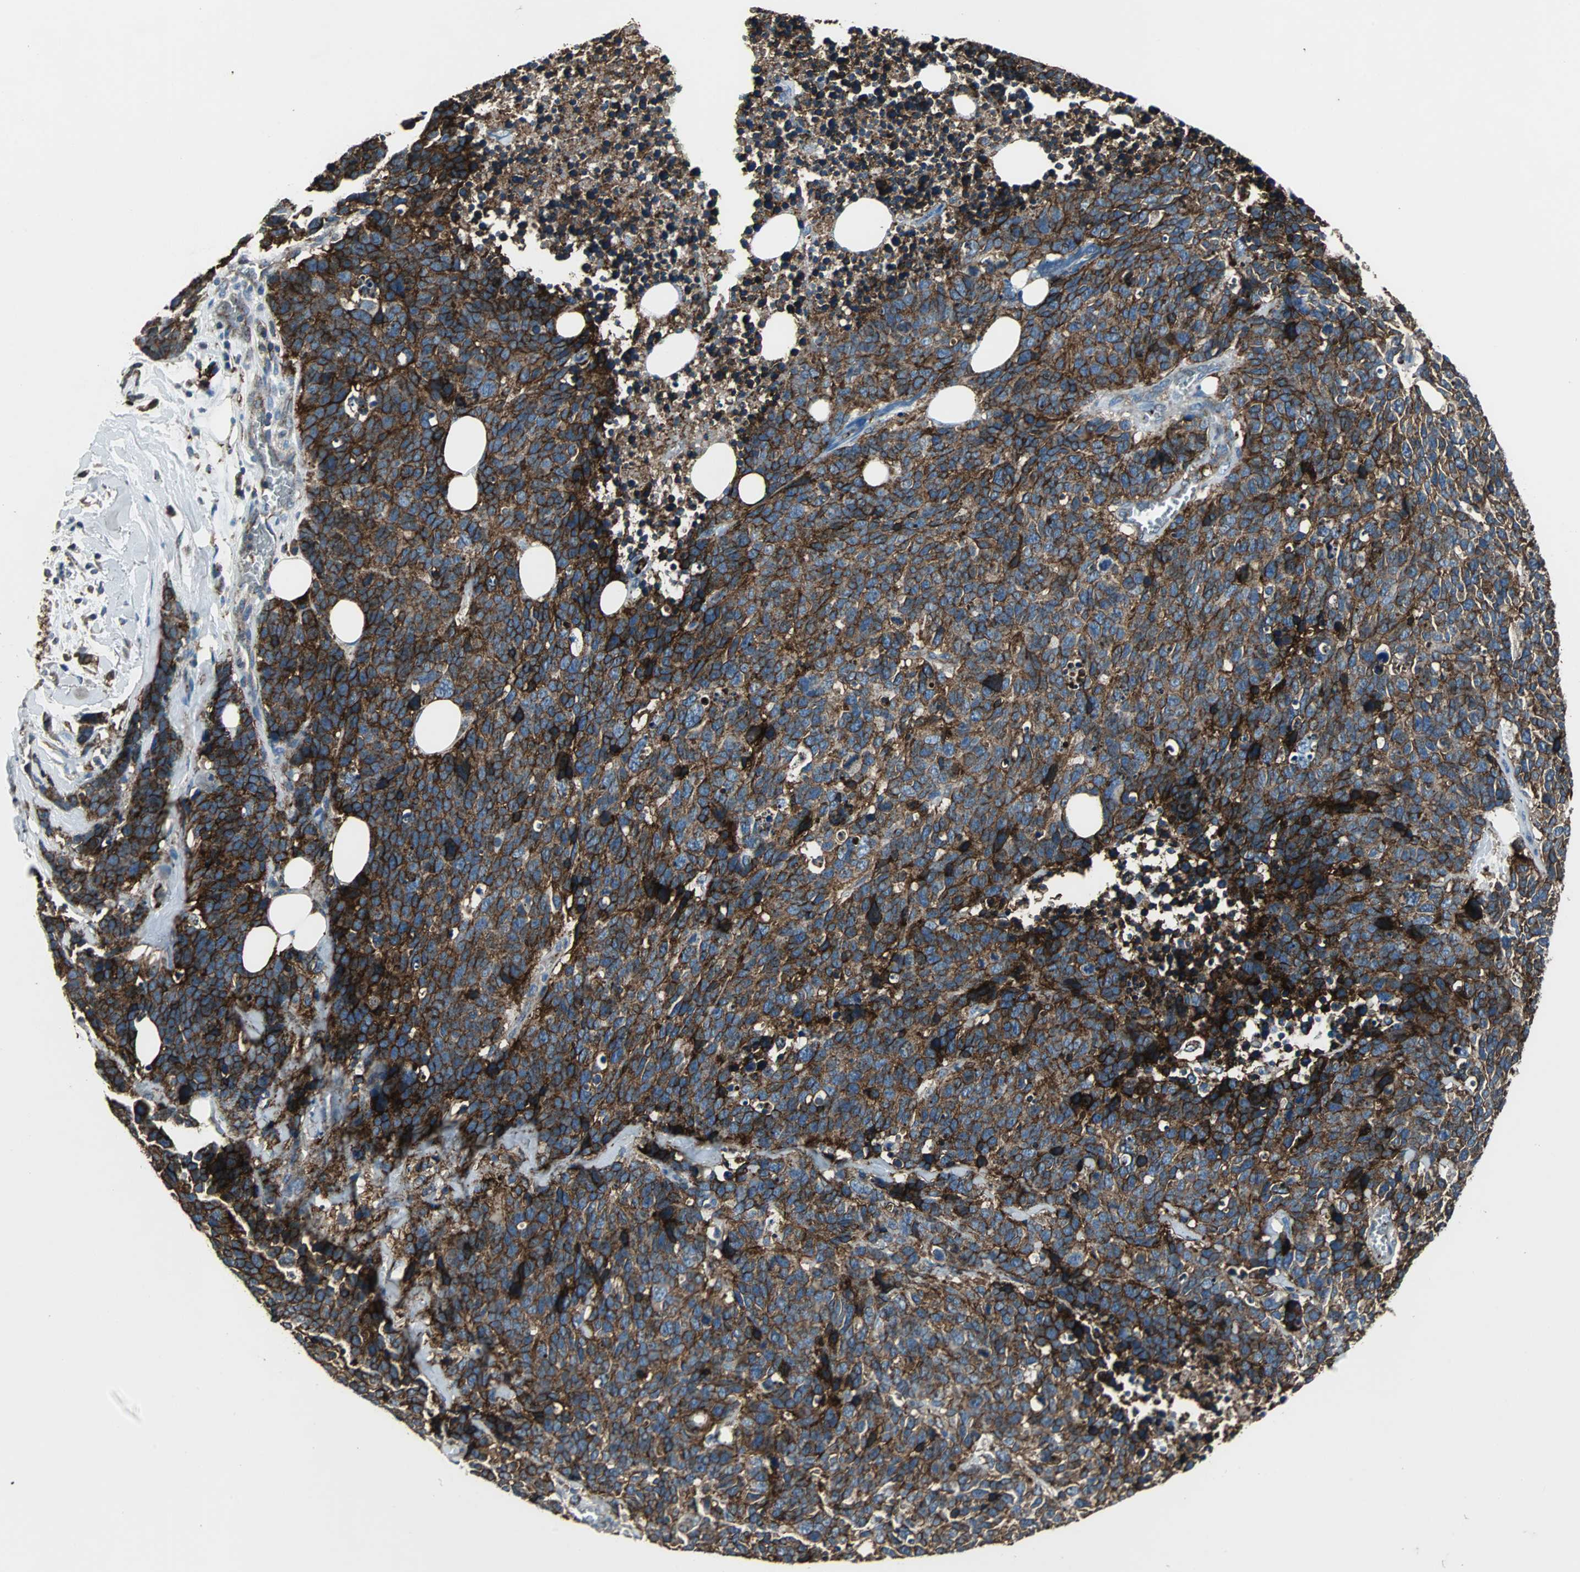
{"staining": {"intensity": "strong", "quantity": ">75%", "location": "cytoplasmic/membranous"}, "tissue": "lung cancer", "cell_type": "Tumor cells", "image_type": "cancer", "snomed": [{"axis": "morphology", "description": "Neoplasm, malignant, NOS"}, {"axis": "topography", "description": "Lung"}], "caption": "The histopathology image shows staining of lung cancer (neoplasm (malignant)), revealing strong cytoplasmic/membranous protein positivity (brown color) within tumor cells. The staining was performed using DAB (3,3'-diaminobenzidine) to visualize the protein expression in brown, while the nuclei were stained in blue with hematoxylin (Magnification: 20x).", "gene": "F11R", "patient": {"sex": "female", "age": 58}}